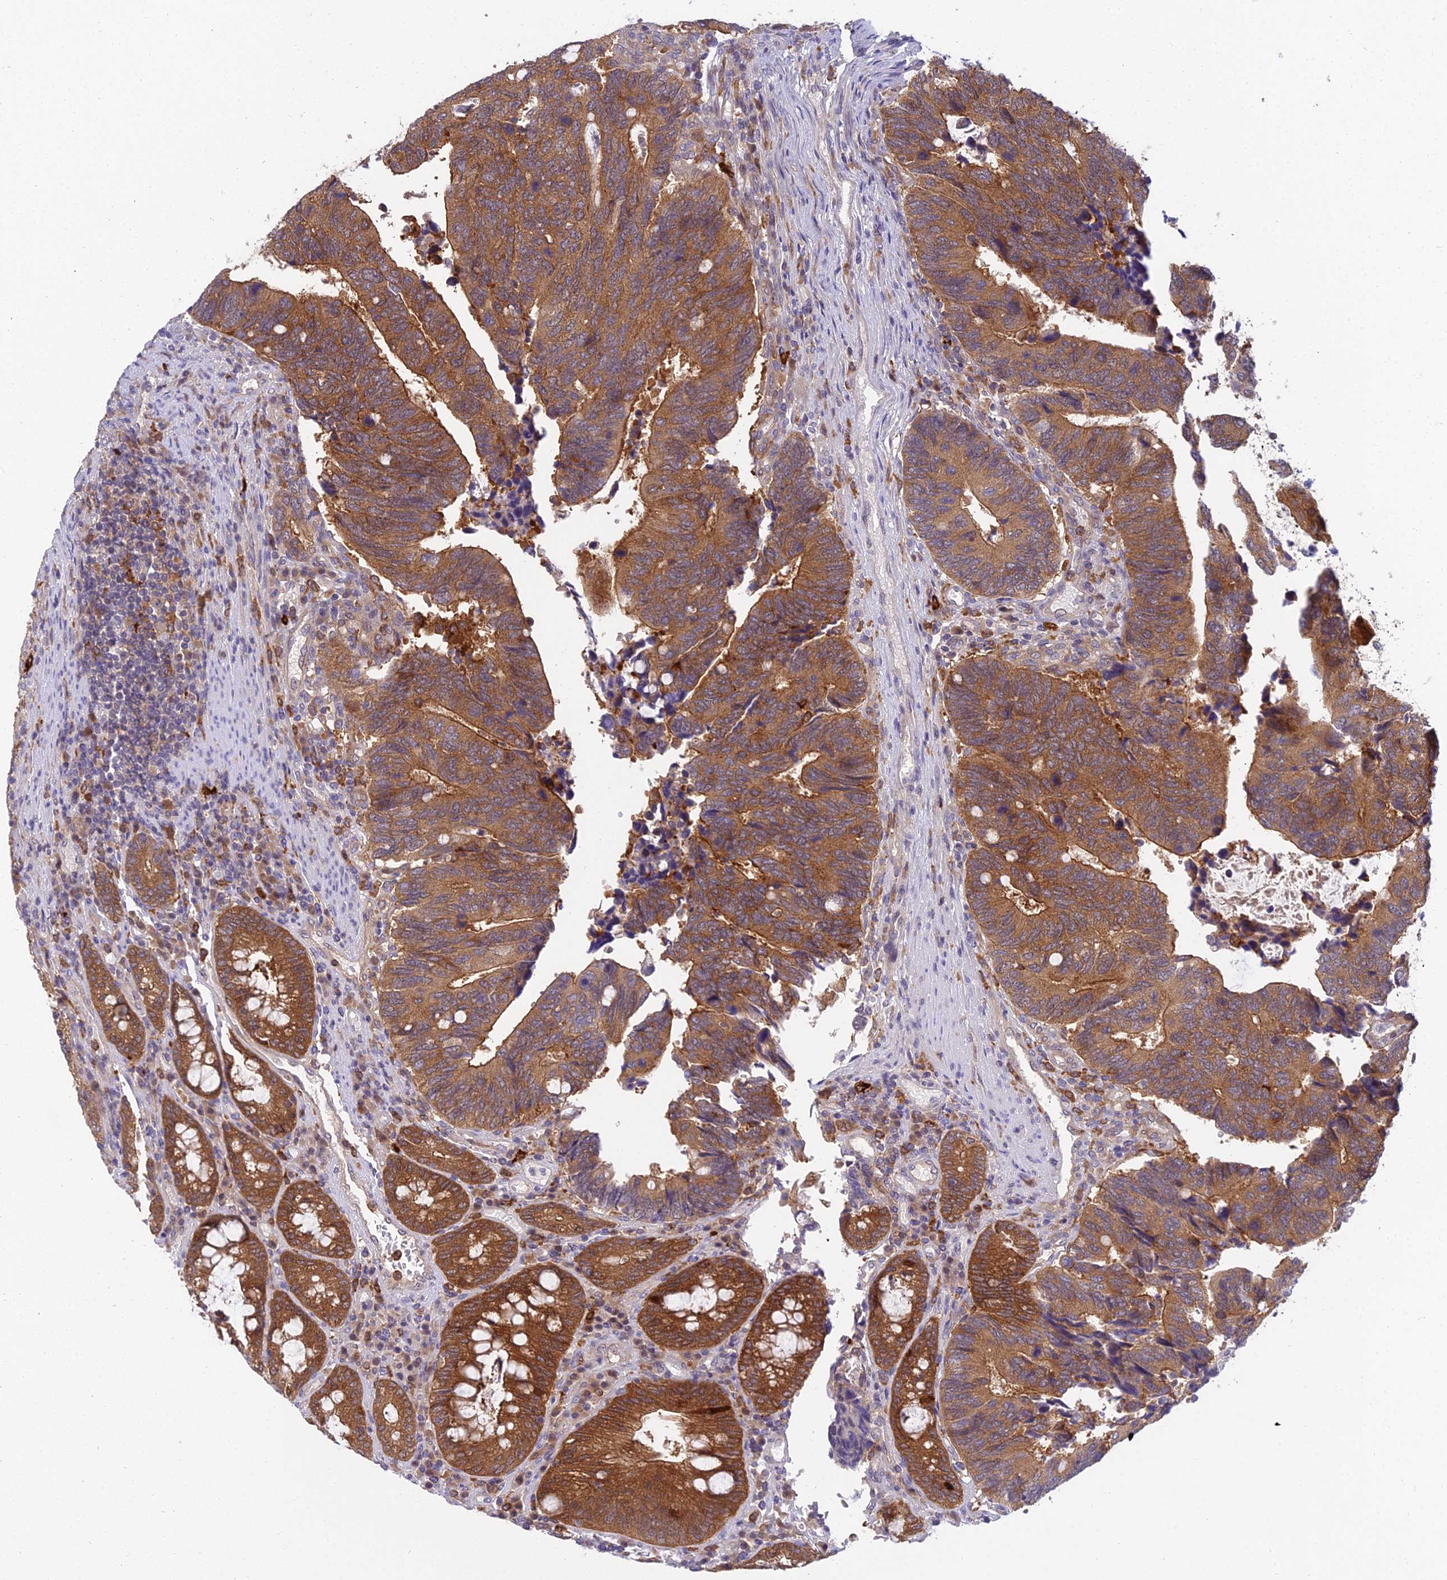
{"staining": {"intensity": "moderate", "quantity": ">75%", "location": "cytoplasmic/membranous"}, "tissue": "colorectal cancer", "cell_type": "Tumor cells", "image_type": "cancer", "snomed": [{"axis": "morphology", "description": "Adenocarcinoma, NOS"}, {"axis": "topography", "description": "Colon"}], "caption": "Immunohistochemistry micrograph of human colorectal adenocarcinoma stained for a protein (brown), which exhibits medium levels of moderate cytoplasmic/membranous expression in about >75% of tumor cells.", "gene": "UBE2G1", "patient": {"sex": "male", "age": 87}}